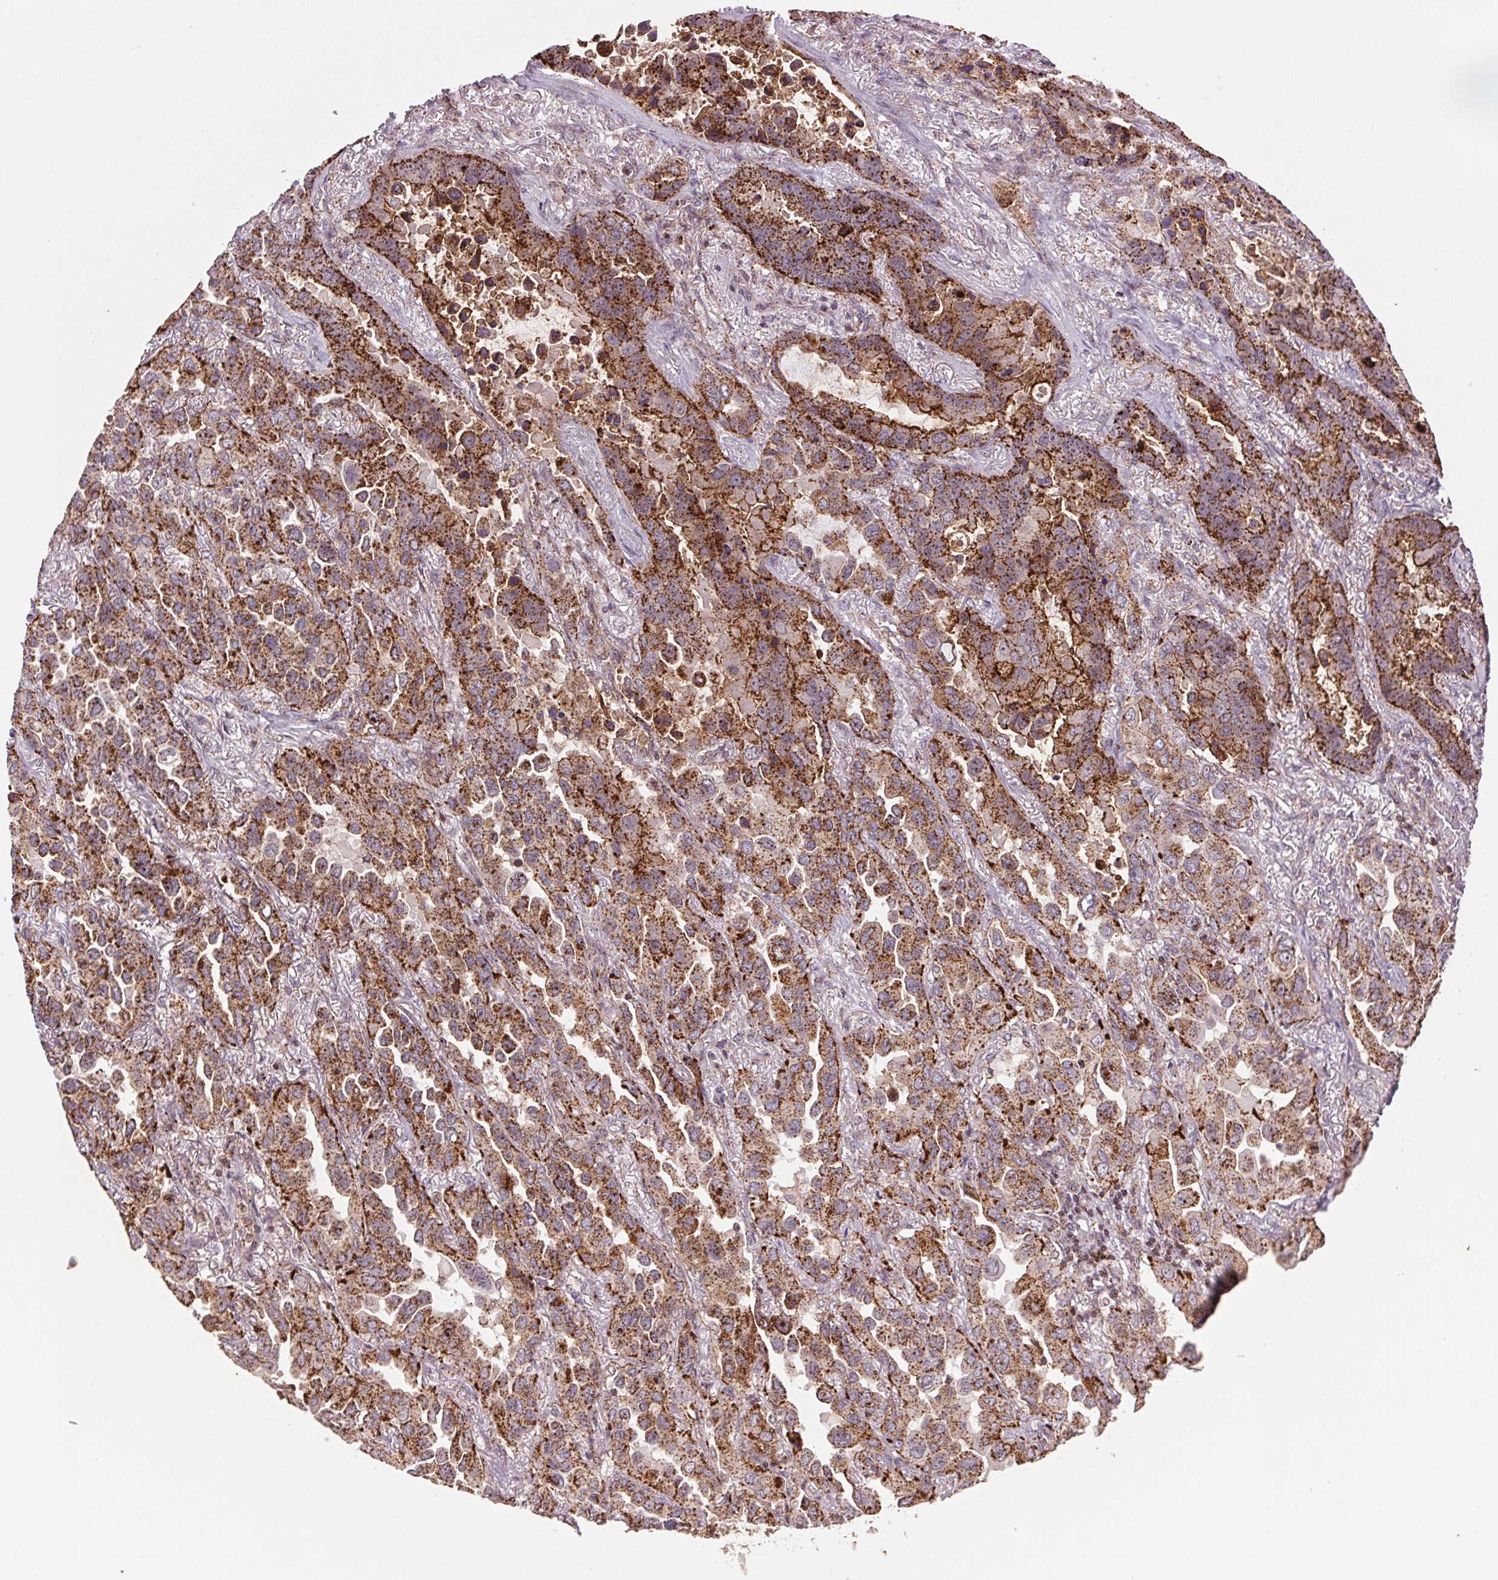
{"staining": {"intensity": "strong", "quantity": ">75%", "location": "cytoplasmic/membranous"}, "tissue": "lung cancer", "cell_type": "Tumor cells", "image_type": "cancer", "snomed": [{"axis": "morphology", "description": "Adenocarcinoma, NOS"}, {"axis": "topography", "description": "Lung"}], "caption": "Lung adenocarcinoma stained with a brown dye exhibits strong cytoplasmic/membranous positive positivity in approximately >75% of tumor cells.", "gene": "CHMP4B", "patient": {"sex": "male", "age": 64}}